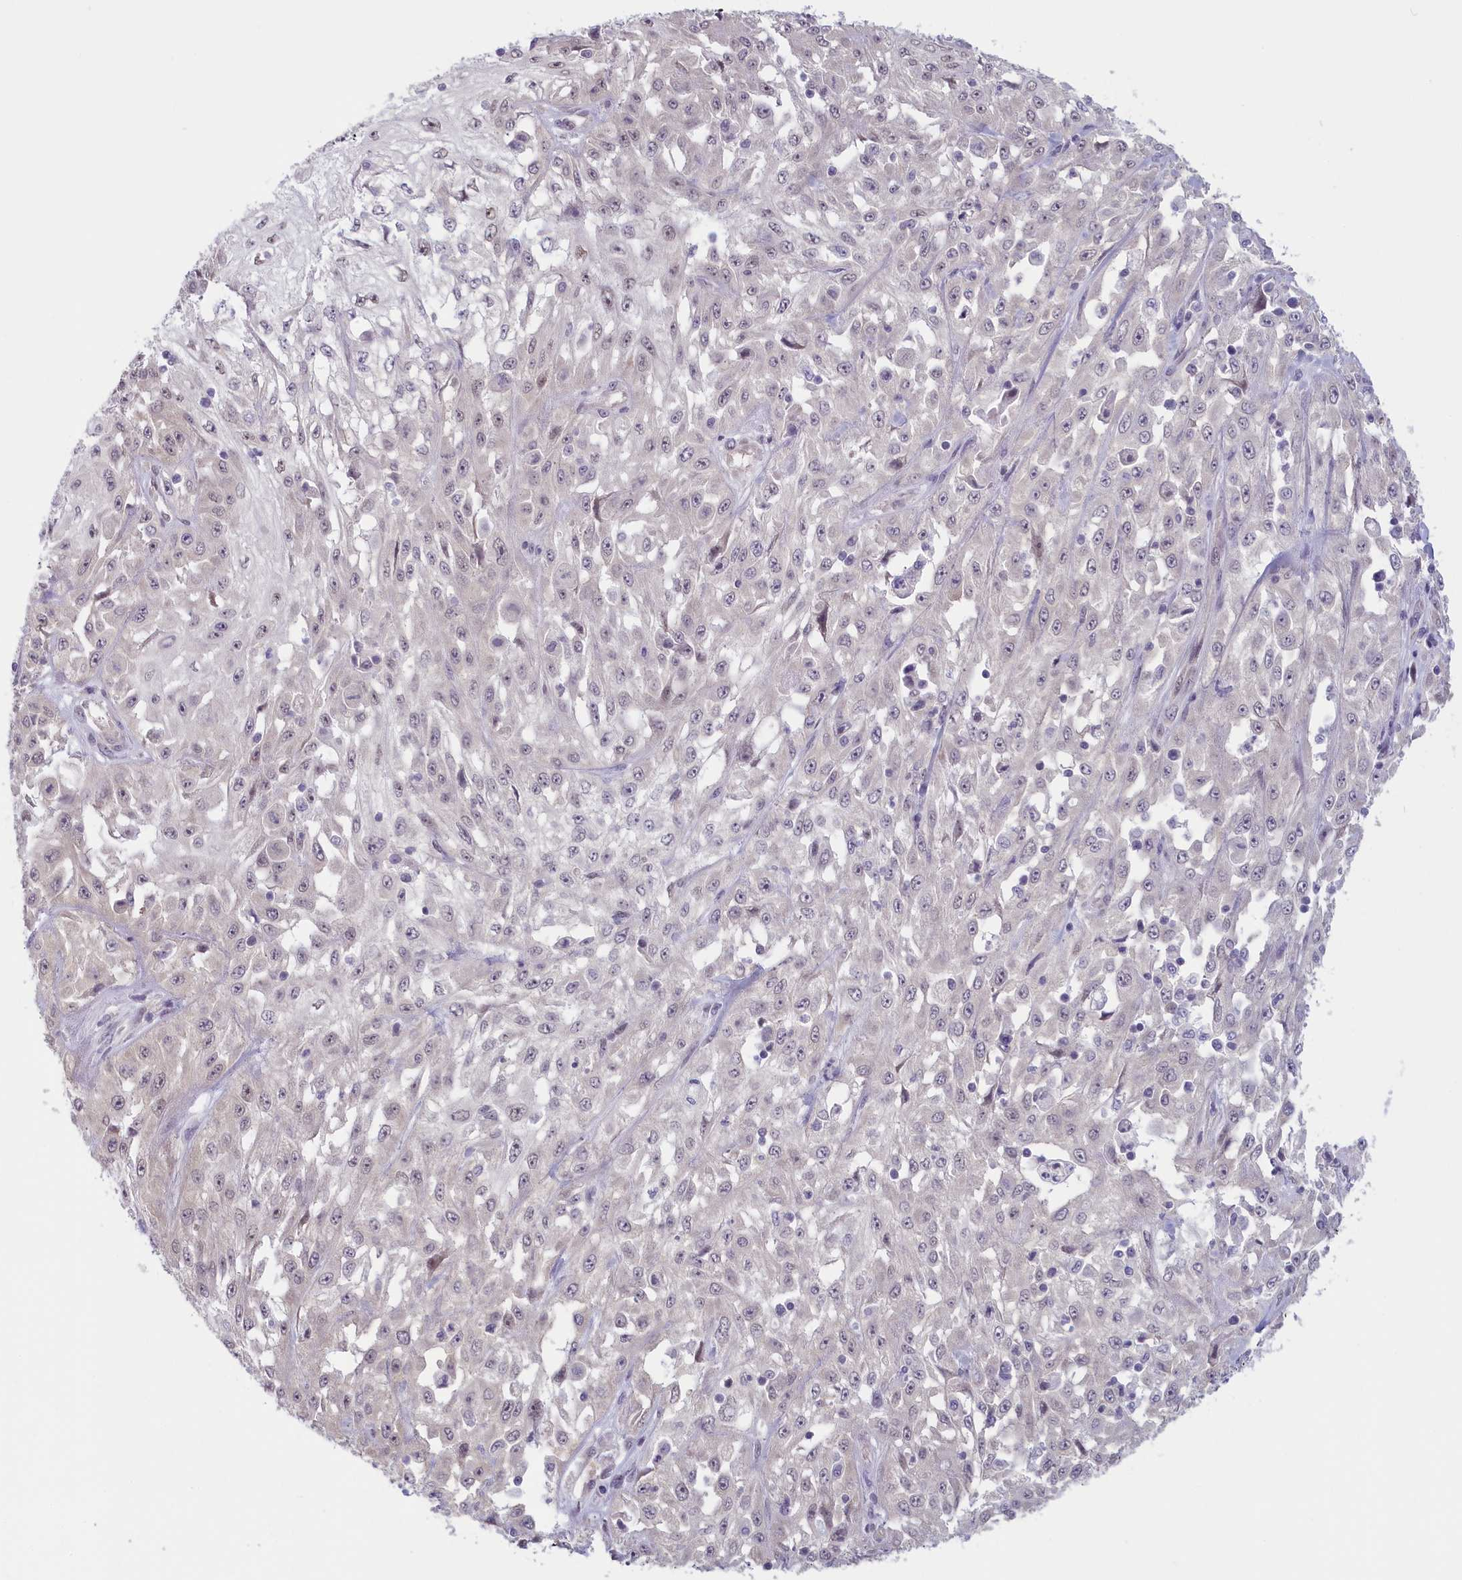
{"staining": {"intensity": "weak", "quantity": "<25%", "location": "nuclear"}, "tissue": "skin cancer", "cell_type": "Tumor cells", "image_type": "cancer", "snomed": [{"axis": "morphology", "description": "Squamous cell carcinoma, NOS"}, {"axis": "morphology", "description": "Squamous cell carcinoma, metastatic, NOS"}, {"axis": "topography", "description": "Skin"}, {"axis": "topography", "description": "Lymph node"}], "caption": "Histopathology image shows no protein positivity in tumor cells of skin cancer (metastatic squamous cell carcinoma) tissue. The staining is performed using DAB (3,3'-diaminobenzidine) brown chromogen with nuclei counter-stained in using hematoxylin.", "gene": "C19orf44", "patient": {"sex": "male", "age": 75}}